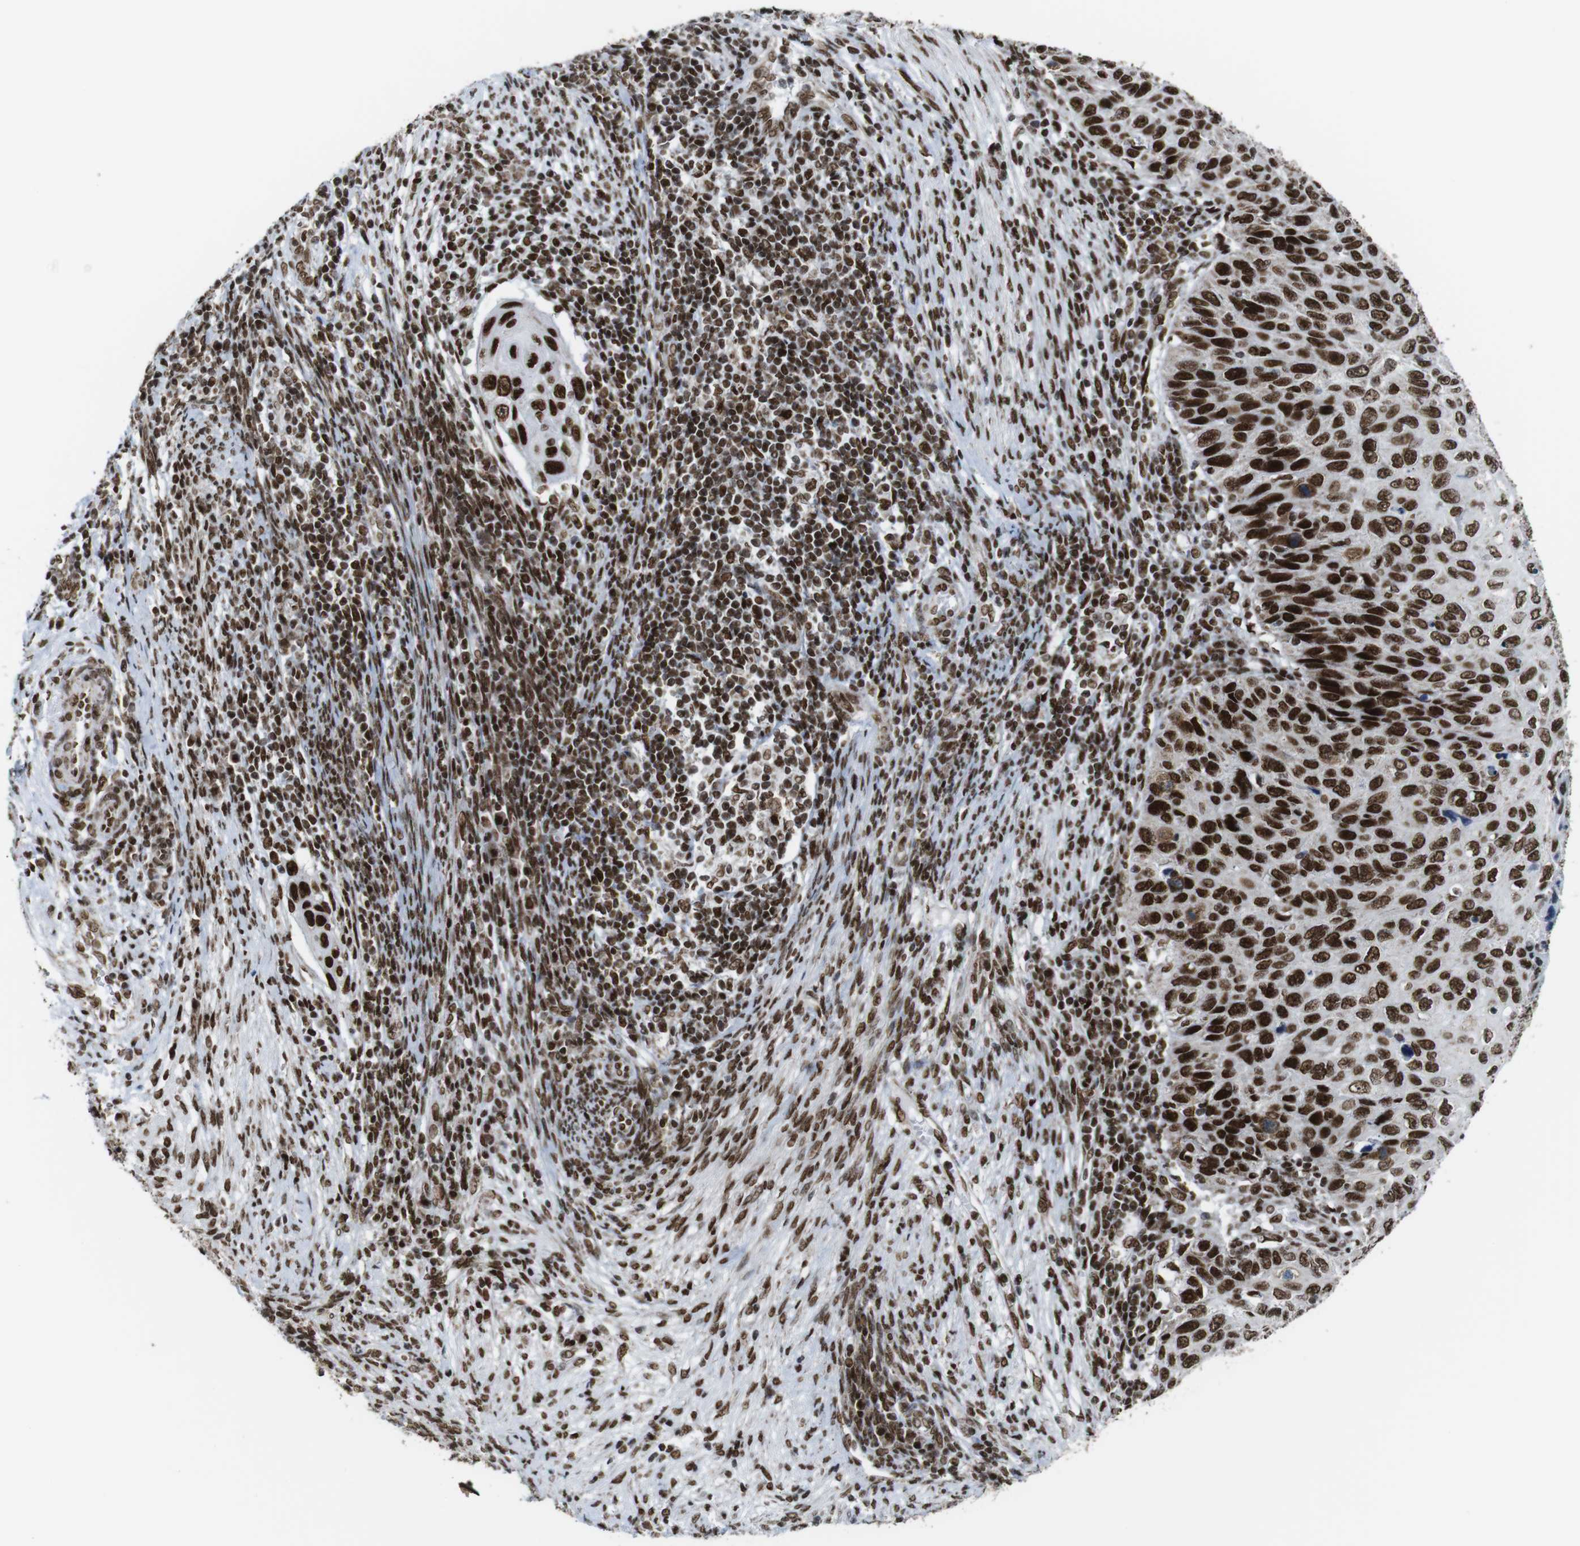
{"staining": {"intensity": "strong", "quantity": ">75%", "location": "nuclear"}, "tissue": "cervical cancer", "cell_type": "Tumor cells", "image_type": "cancer", "snomed": [{"axis": "morphology", "description": "Squamous cell carcinoma, NOS"}, {"axis": "topography", "description": "Cervix"}], "caption": "Immunohistochemistry photomicrograph of human cervical cancer (squamous cell carcinoma) stained for a protein (brown), which shows high levels of strong nuclear staining in approximately >75% of tumor cells.", "gene": "ROMO1", "patient": {"sex": "female", "age": 70}}